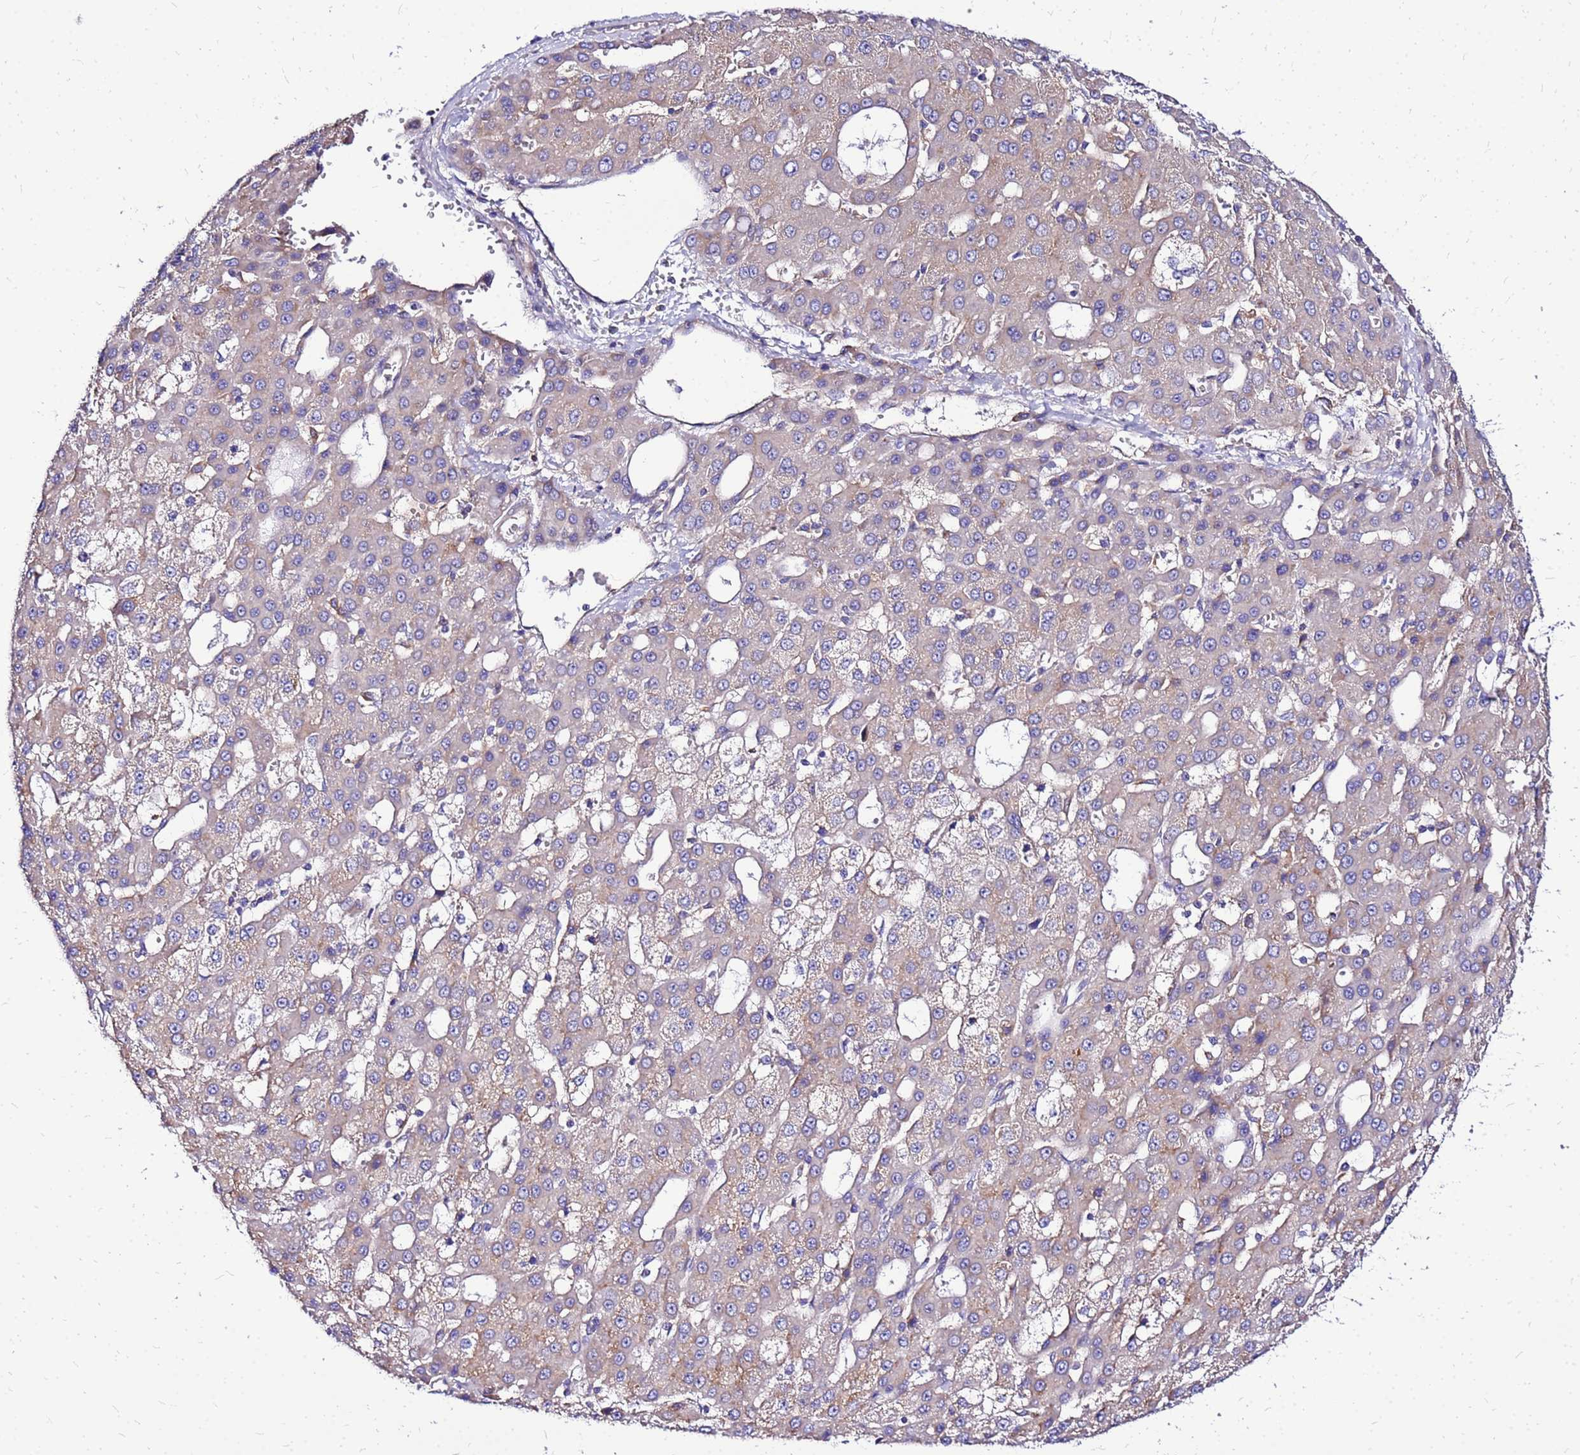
{"staining": {"intensity": "weak", "quantity": "25%-75%", "location": "cytoplasmic/membranous"}, "tissue": "liver cancer", "cell_type": "Tumor cells", "image_type": "cancer", "snomed": [{"axis": "morphology", "description": "Carcinoma, Hepatocellular, NOS"}, {"axis": "topography", "description": "Liver"}], "caption": "Human liver hepatocellular carcinoma stained for a protein (brown) exhibits weak cytoplasmic/membranous positive expression in approximately 25%-75% of tumor cells.", "gene": "HERC5", "patient": {"sex": "male", "age": 47}}